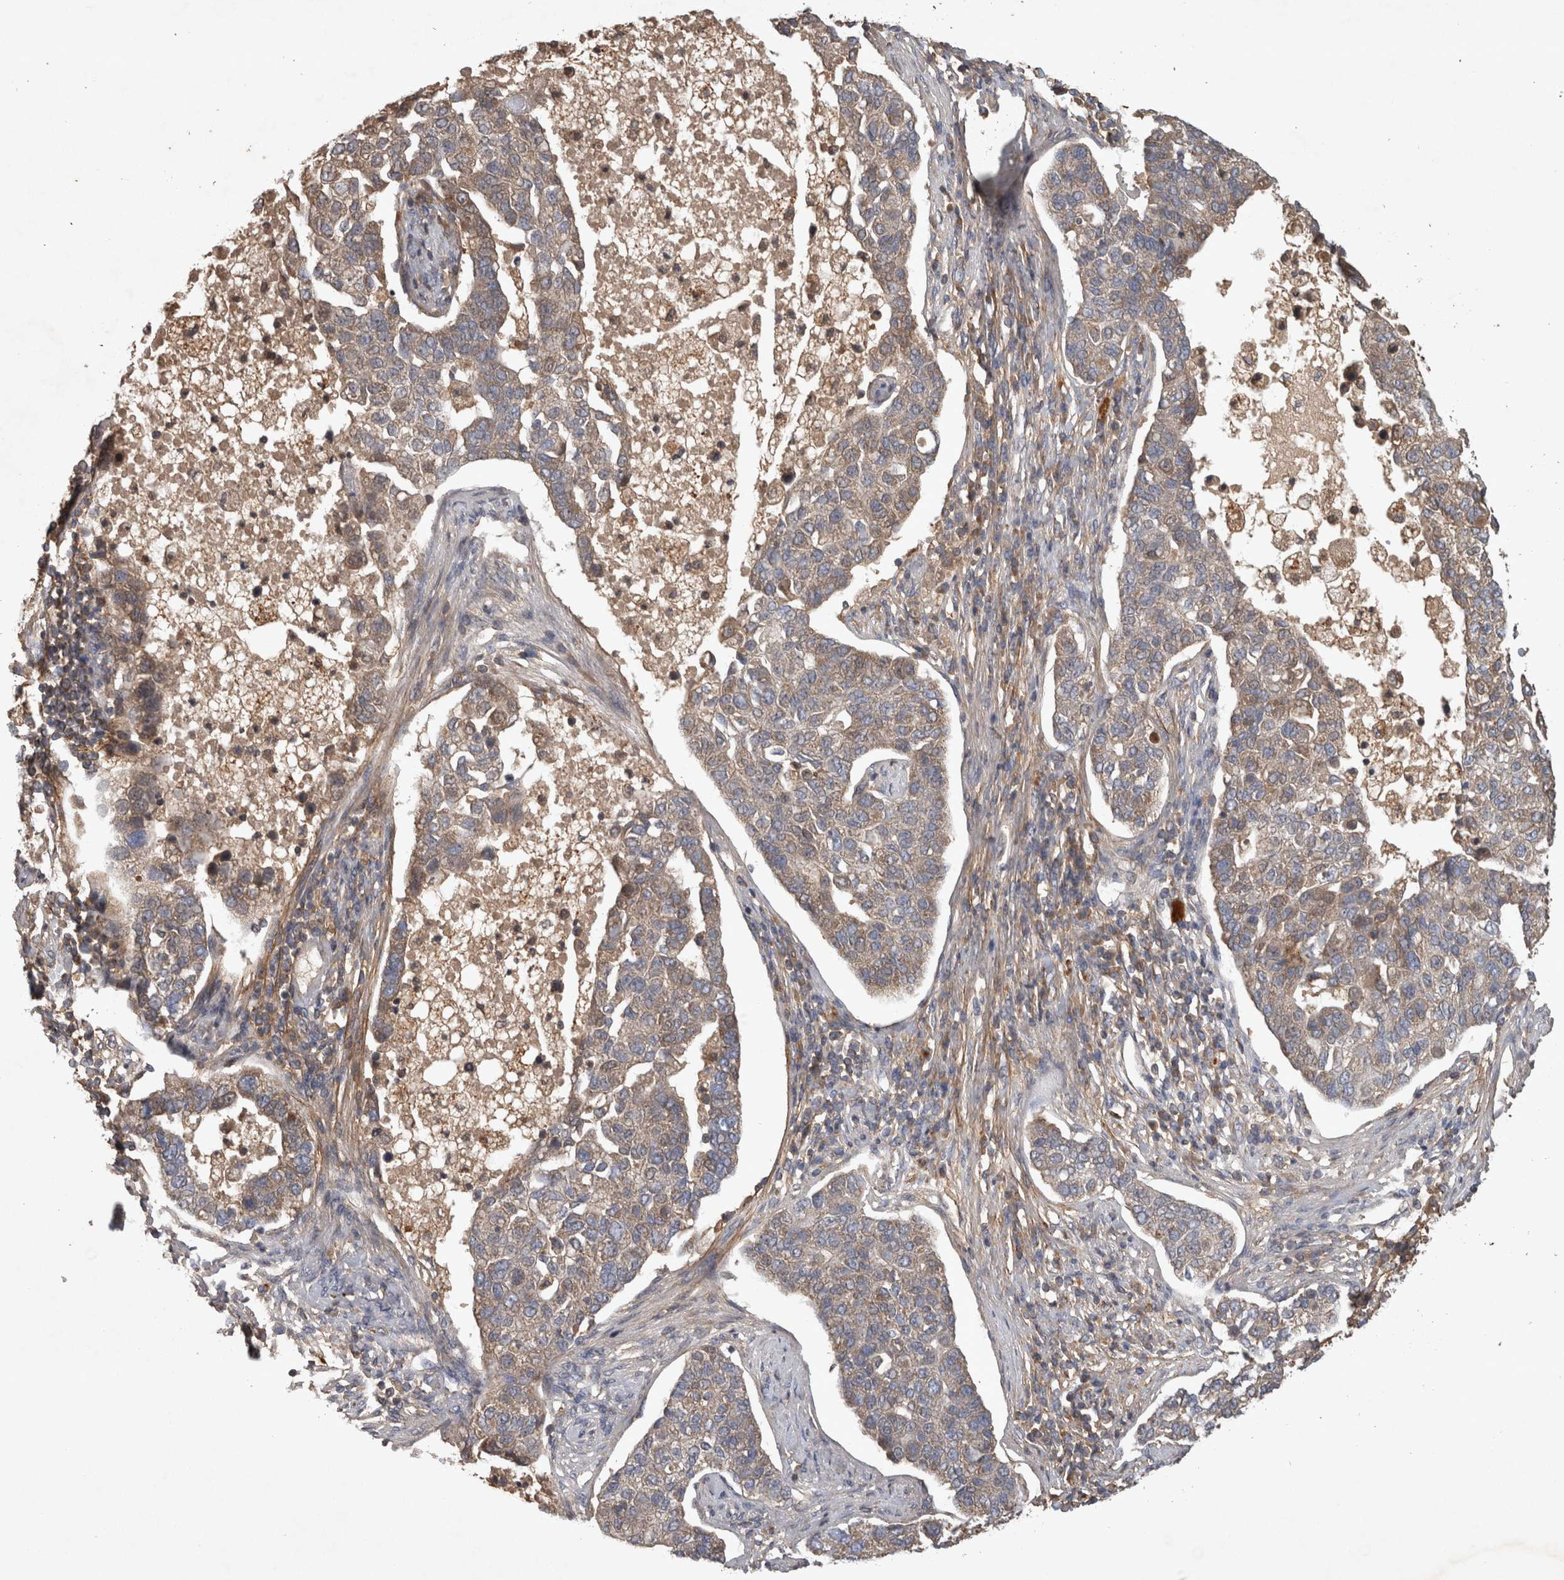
{"staining": {"intensity": "weak", "quantity": "25%-75%", "location": "cytoplasmic/membranous"}, "tissue": "pancreatic cancer", "cell_type": "Tumor cells", "image_type": "cancer", "snomed": [{"axis": "morphology", "description": "Adenocarcinoma, NOS"}, {"axis": "topography", "description": "Pancreas"}], "caption": "A micrograph showing weak cytoplasmic/membranous staining in about 25%-75% of tumor cells in pancreatic cancer (adenocarcinoma), as visualized by brown immunohistochemical staining.", "gene": "TRMT61B", "patient": {"sex": "female", "age": 61}}